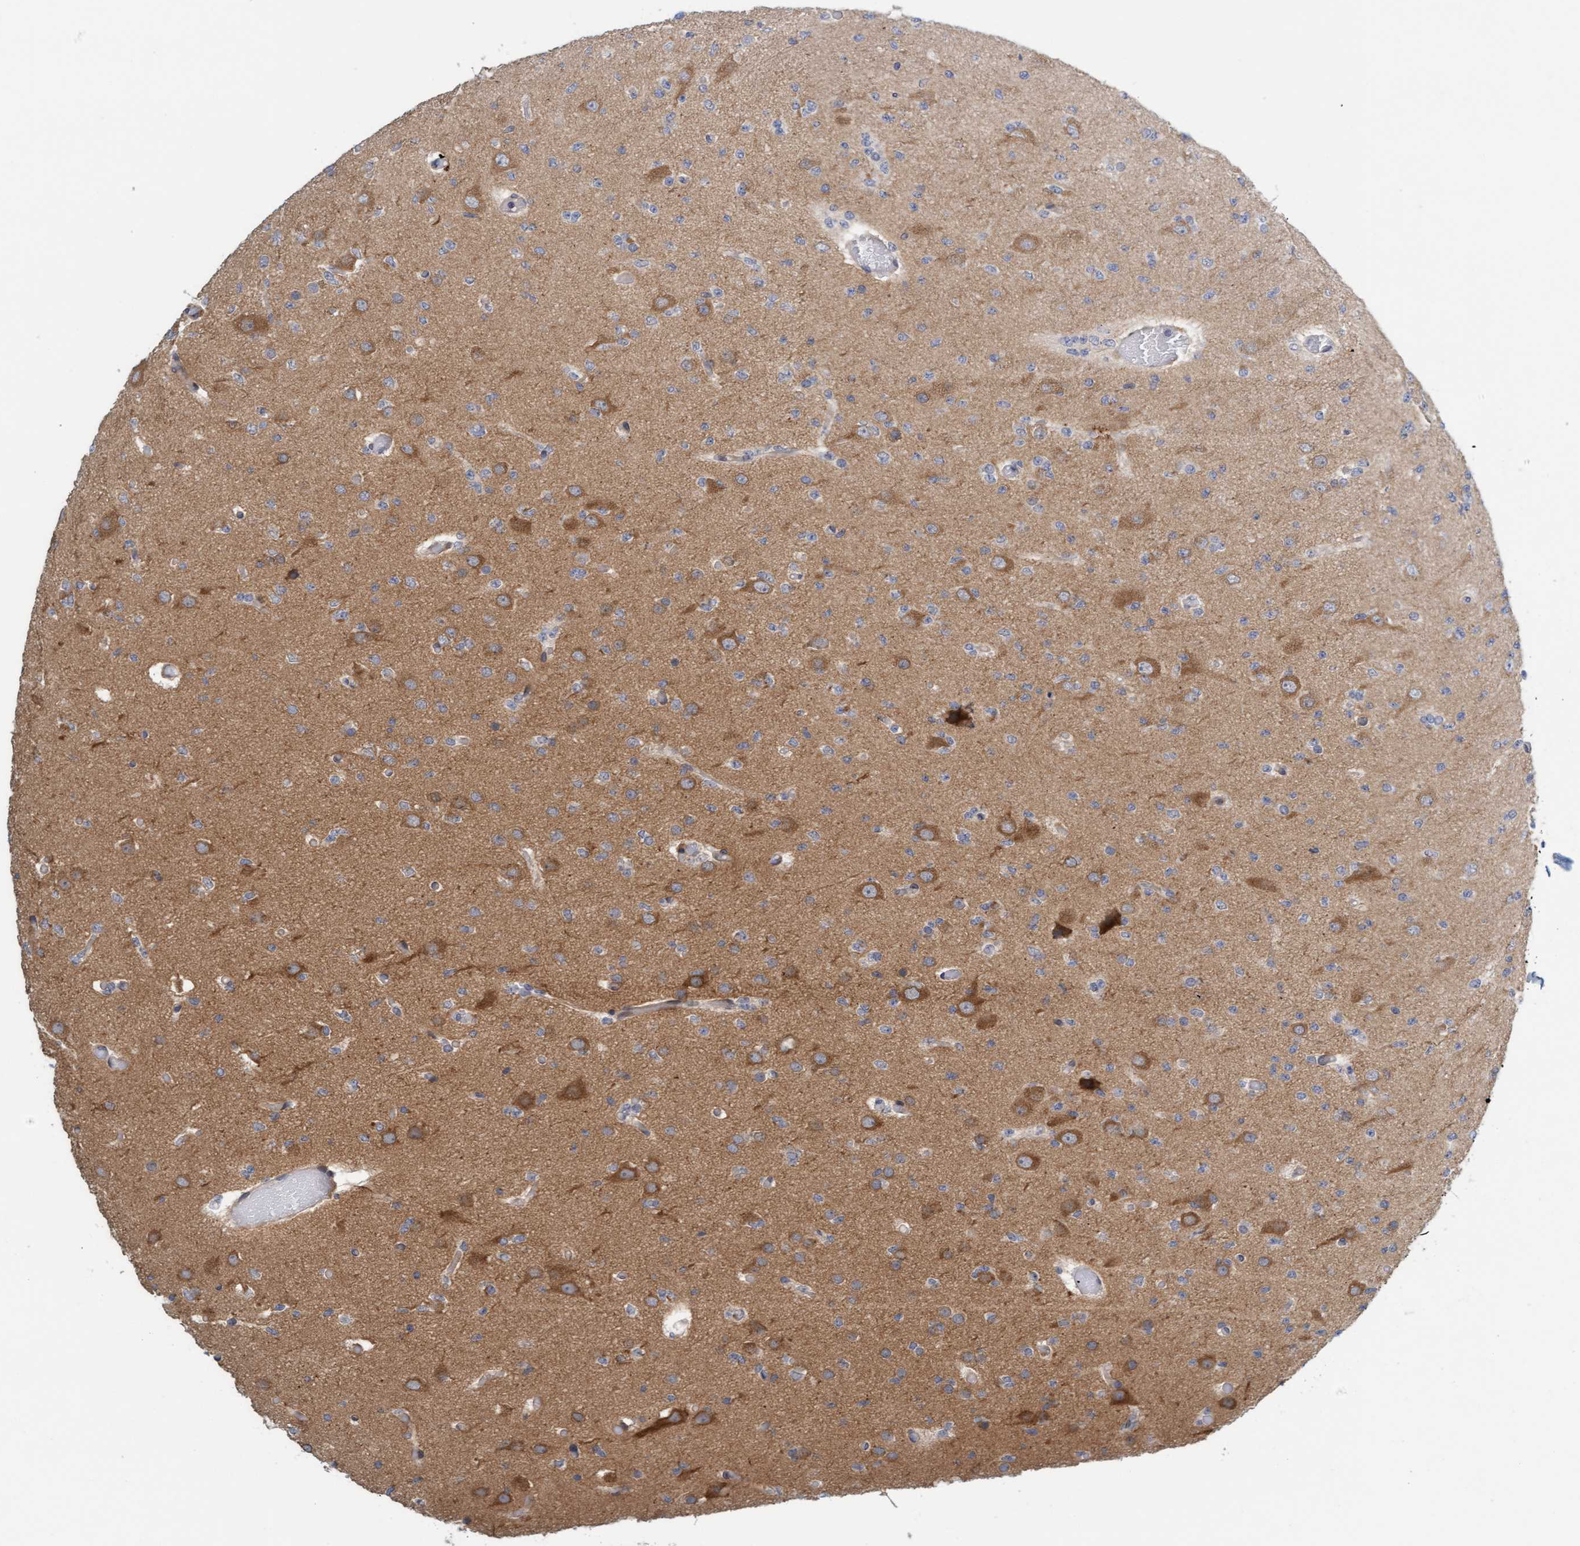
{"staining": {"intensity": "moderate", "quantity": "25%-75%", "location": "cytoplasmic/membranous"}, "tissue": "glioma", "cell_type": "Tumor cells", "image_type": "cancer", "snomed": [{"axis": "morphology", "description": "Glioma, malignant, Low grade"}, {"axis": "topography", "description": "Brain"}], "caption": "Malignant low-grade glioma tissue demonstrates moderate cytoplasmic/membranous expression in approximately 25%-75% of tumor cells, visualized by immunohistochemistry. (DAB IHC with brightfield microscopy, high magnification).", "gene": "TSTD2", "patient": {"sex": "female", "age": 22}}